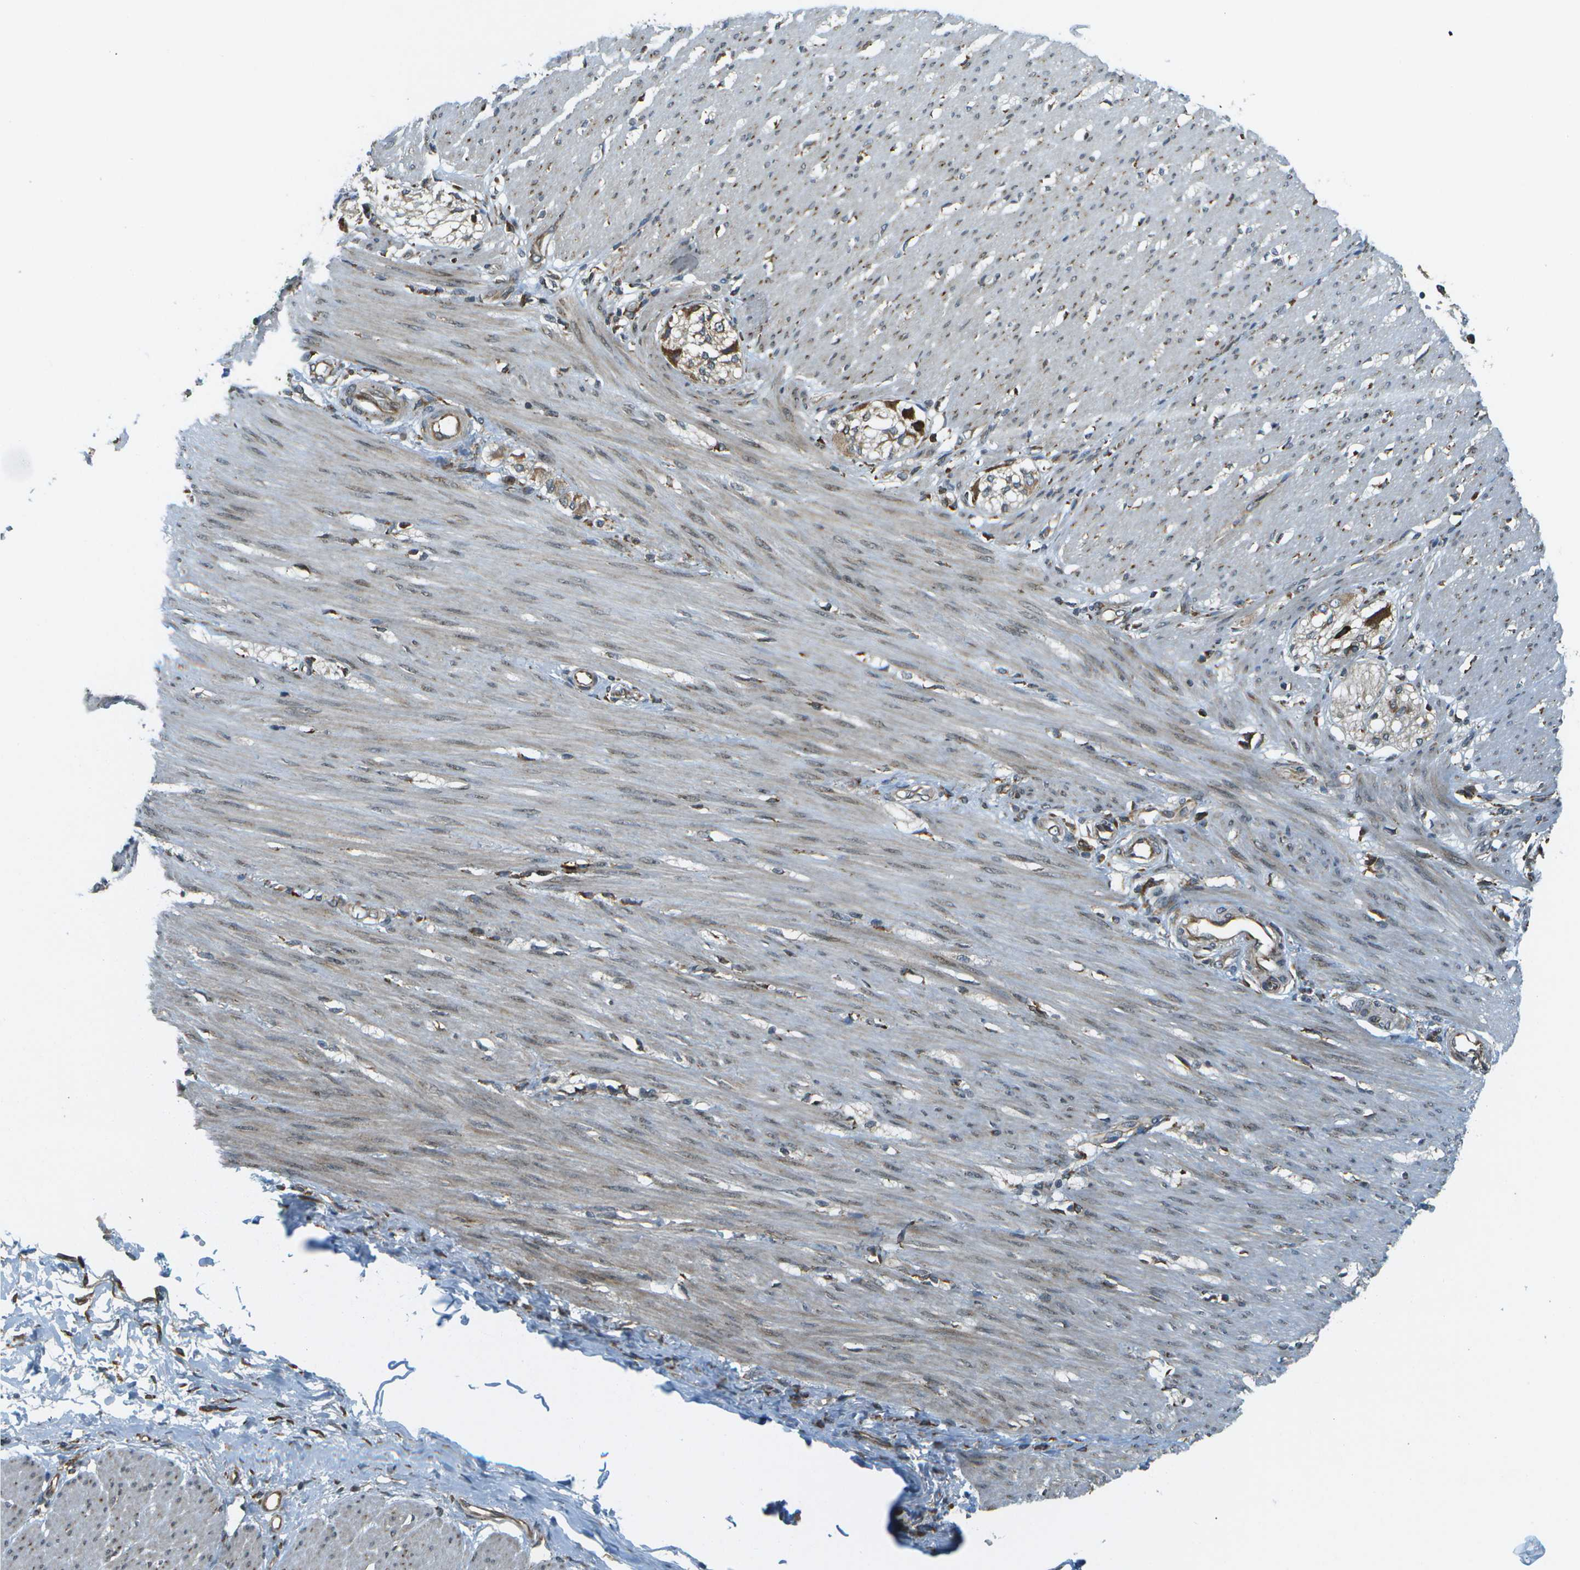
{"staining": {"intensity": "moderate", "quantity": "<25%", "location": "cytoplasmic/membranous"}, "tissue": "adipose tissue", "cell_type": "Adipocytes", "image_type": "normal", "snomed": [{"axis": "morphology", "description": "Normal tissue, NOS"}, {"axis": "morphology", "description": "Adenocarcinoma, NOS"}, {"axis": "topography", "description": "Colon"}, {"axis": "topography", "description": "Peripheral nerve tissue"}], "caption": "The histopathology image reveals staining of benign adipose tissue, revealing moderate cytoplasmic/membranous protein expression (brown color) within adipocytes. (IHC, brightfield microscopy, high magnification).", "gene": "USP30", "patient": {"sex": "male", "age": 14}}